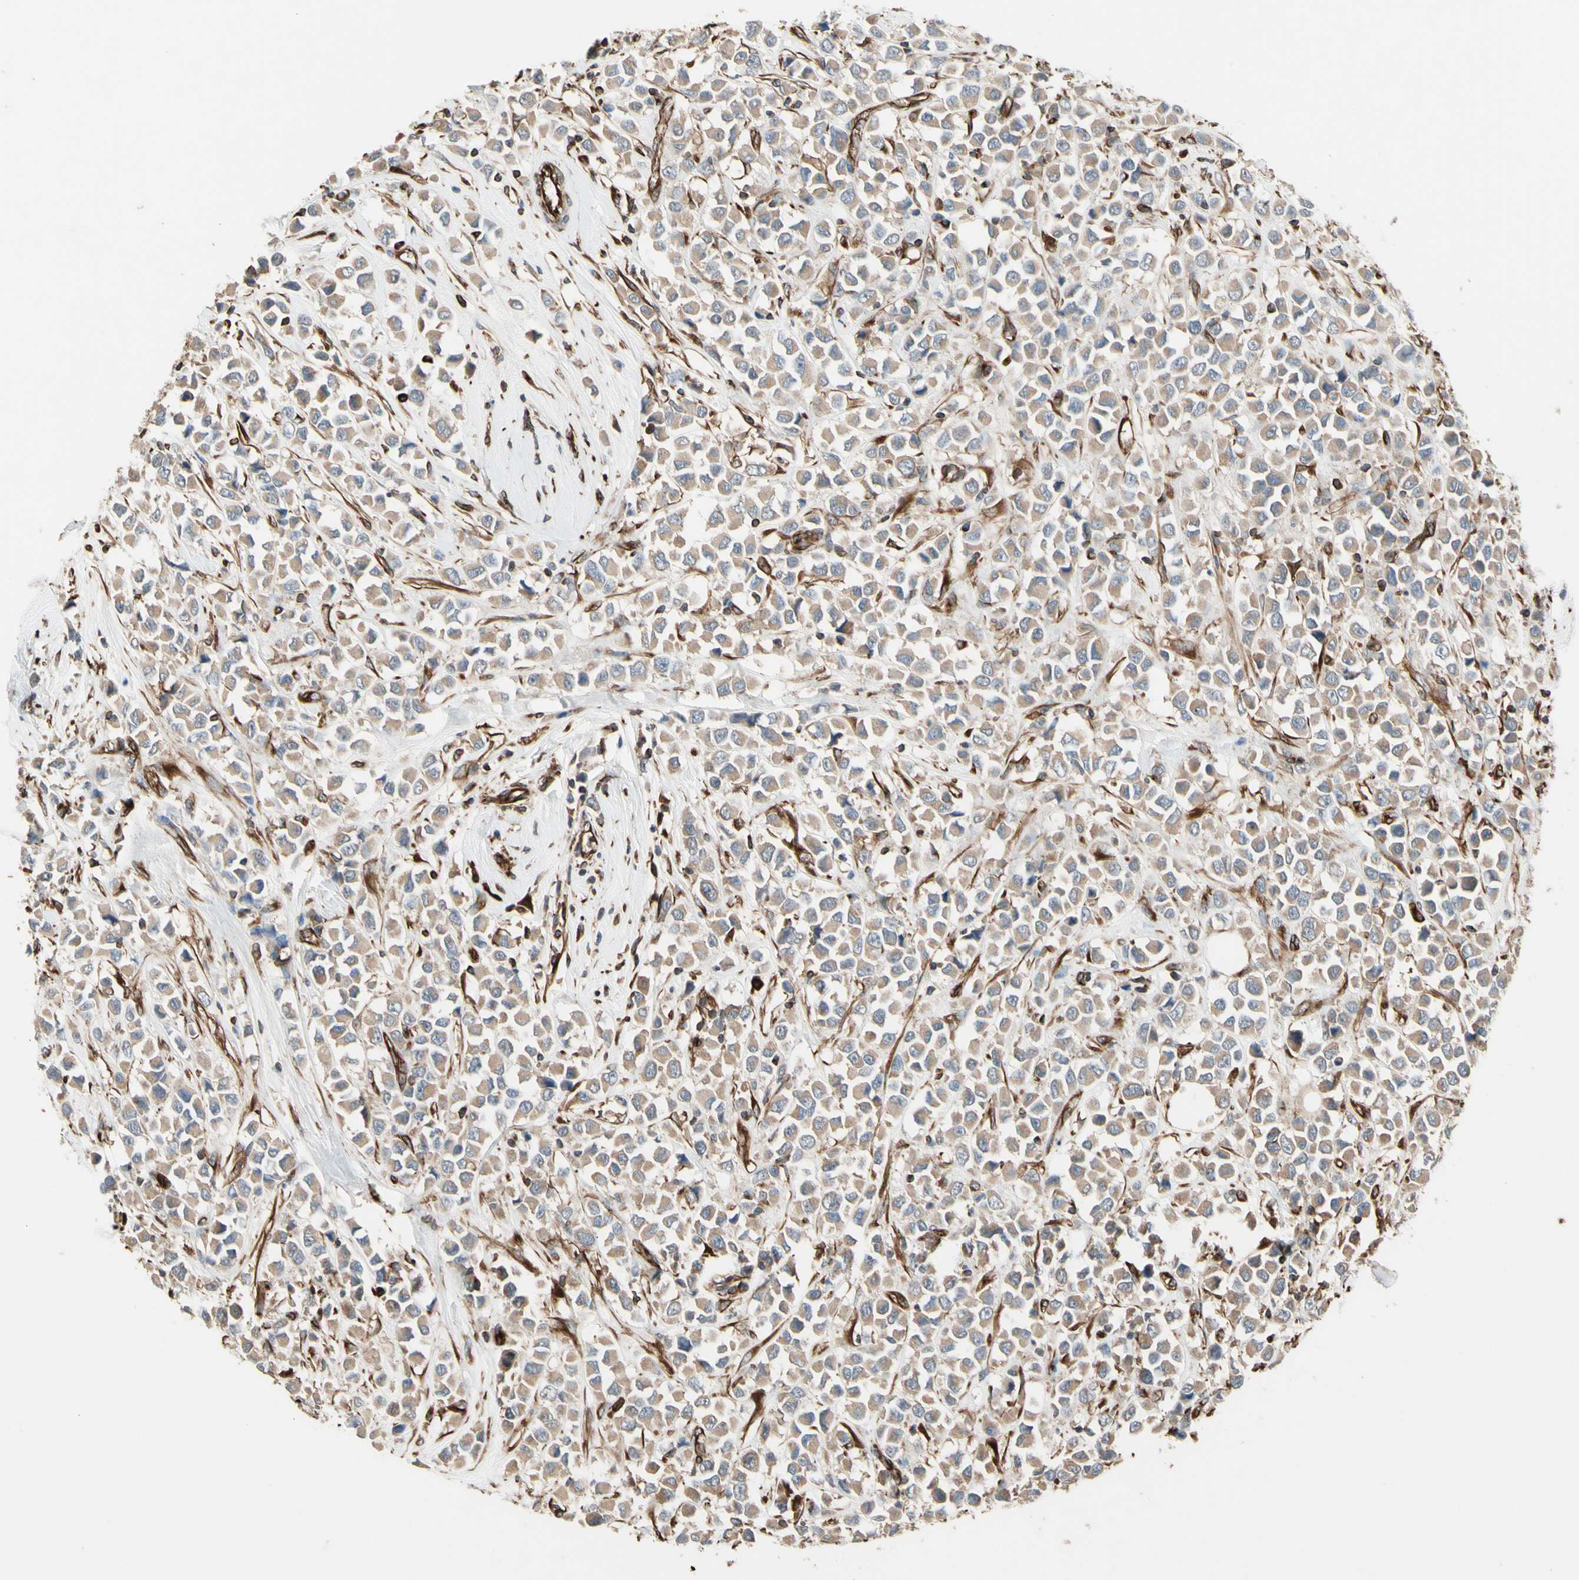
{"staining": {"intensity": "weak", "quantity": ">75%", "location": "cytoplasmic/membranous"}, "tissue": "breast cancer", "cell_type": "Tumor cells", "image_type": "cancer", "snomed": [{"axis": "morphology", "description": "Duct carcinoma"}, {"axis": "topography", "description": "Breast"}], "caption": "Breast invasive ductal carcinoma stained with DAB immunohistochemistry shows low levels of weak cytoplasmic/membranous expression in approximately >75% of tumor cells.", "gene": "TRAF2", "patient": {"sex": "female", "age": 61}}